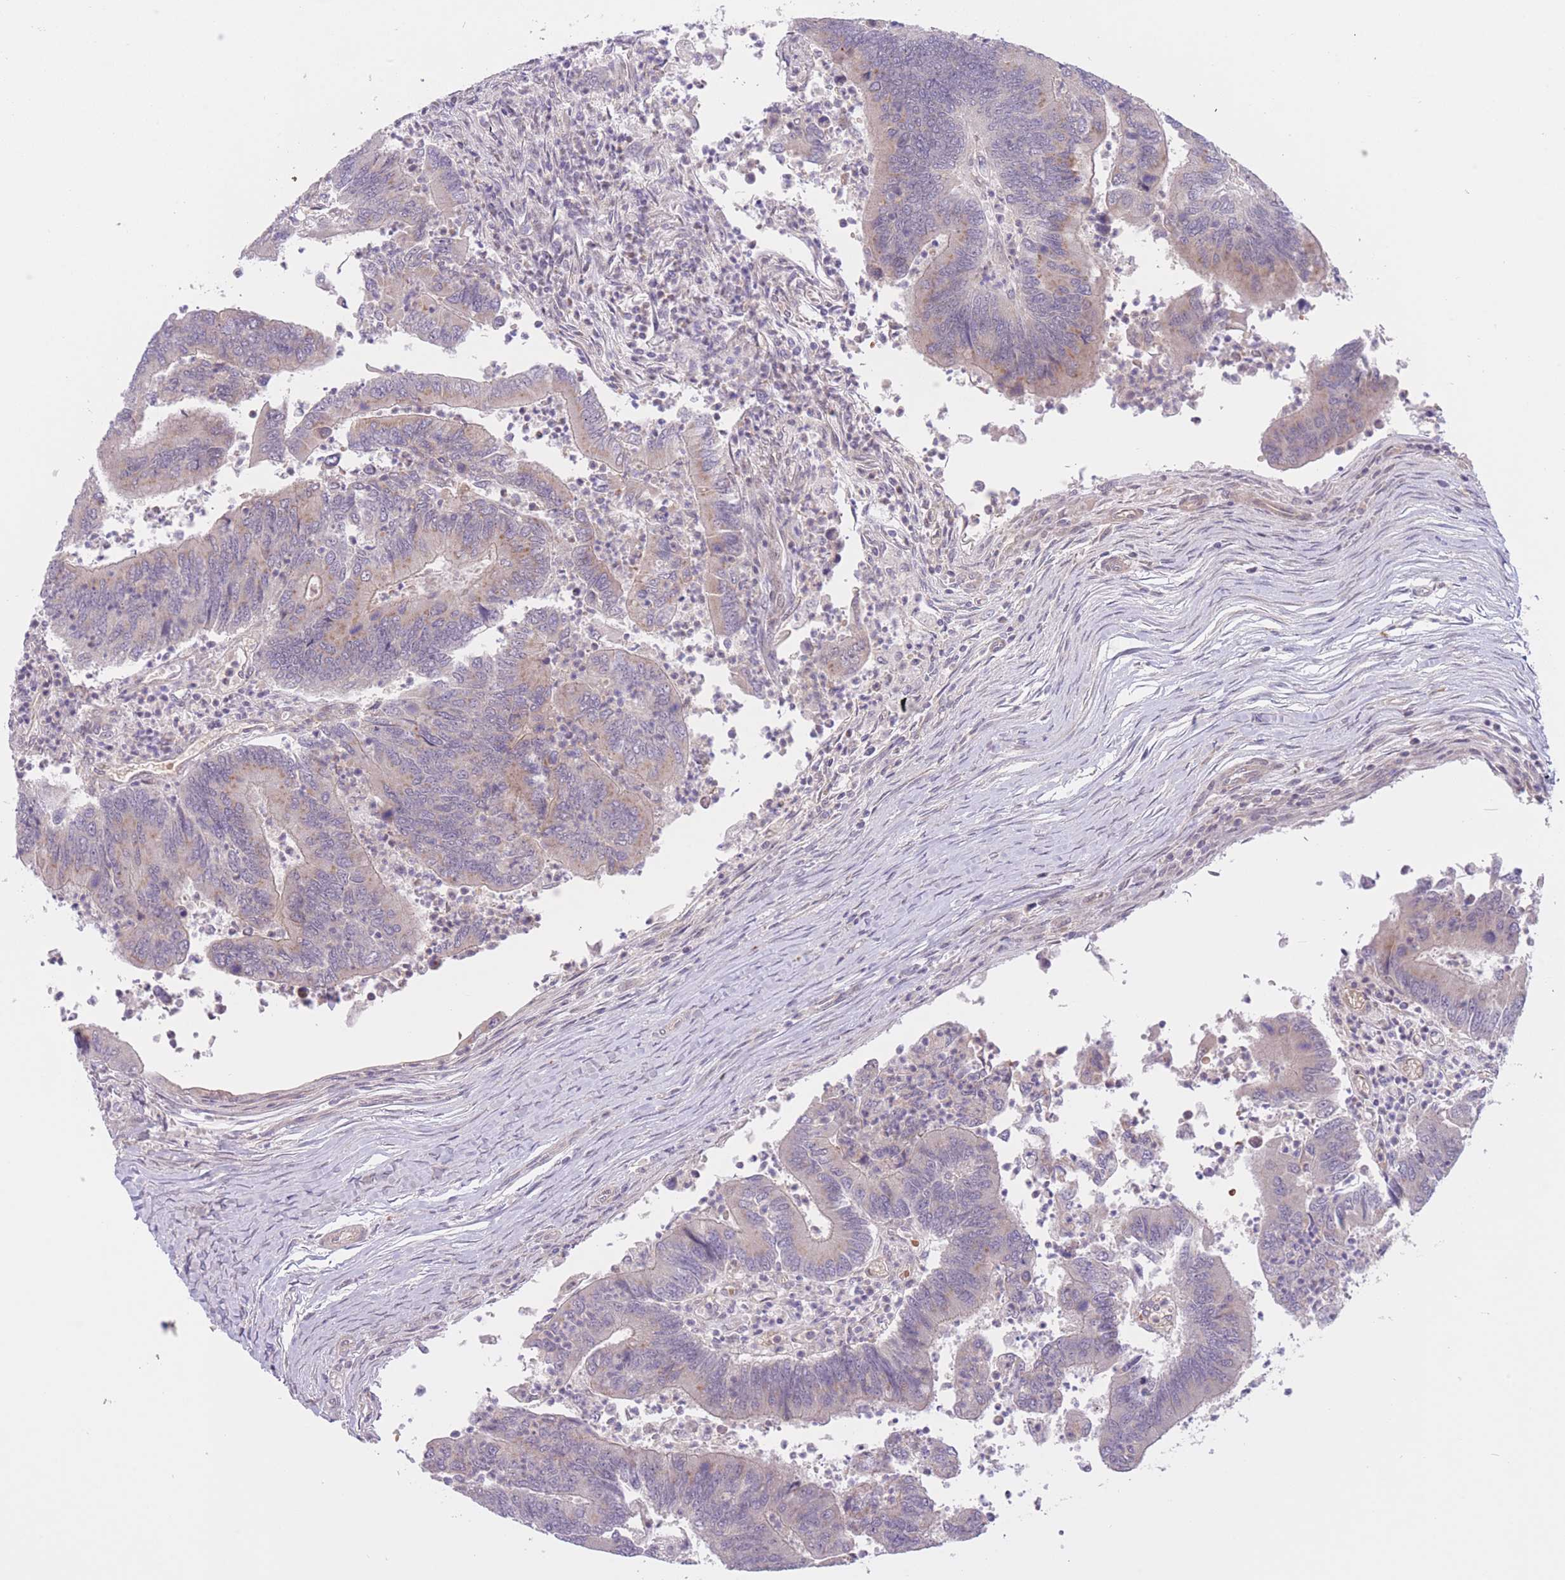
{"staining": {"intensity": "weak", "quantity": "<25%", "location": "cytoplasmic/membranous"}, "tissue": "colorectal cancer", "cell_type": "Tumor cells", "image_type": "cancer", "snomed": [{"axis": "morphology", "description": "Adenocarcinoma, NOS"}, {"axis": "topography", "description": "Colon"}], "caption": "Immunohistochemistry of human colorectal cancer (adenocarcinoma) exhibits no positivity in tumor cells. (DAB (3,3'-diaminobenzidine) immunohistochemistry (IHC), high magnification).", "gene": "FUT5", "patient": {"sex": "female", "age": 67}}